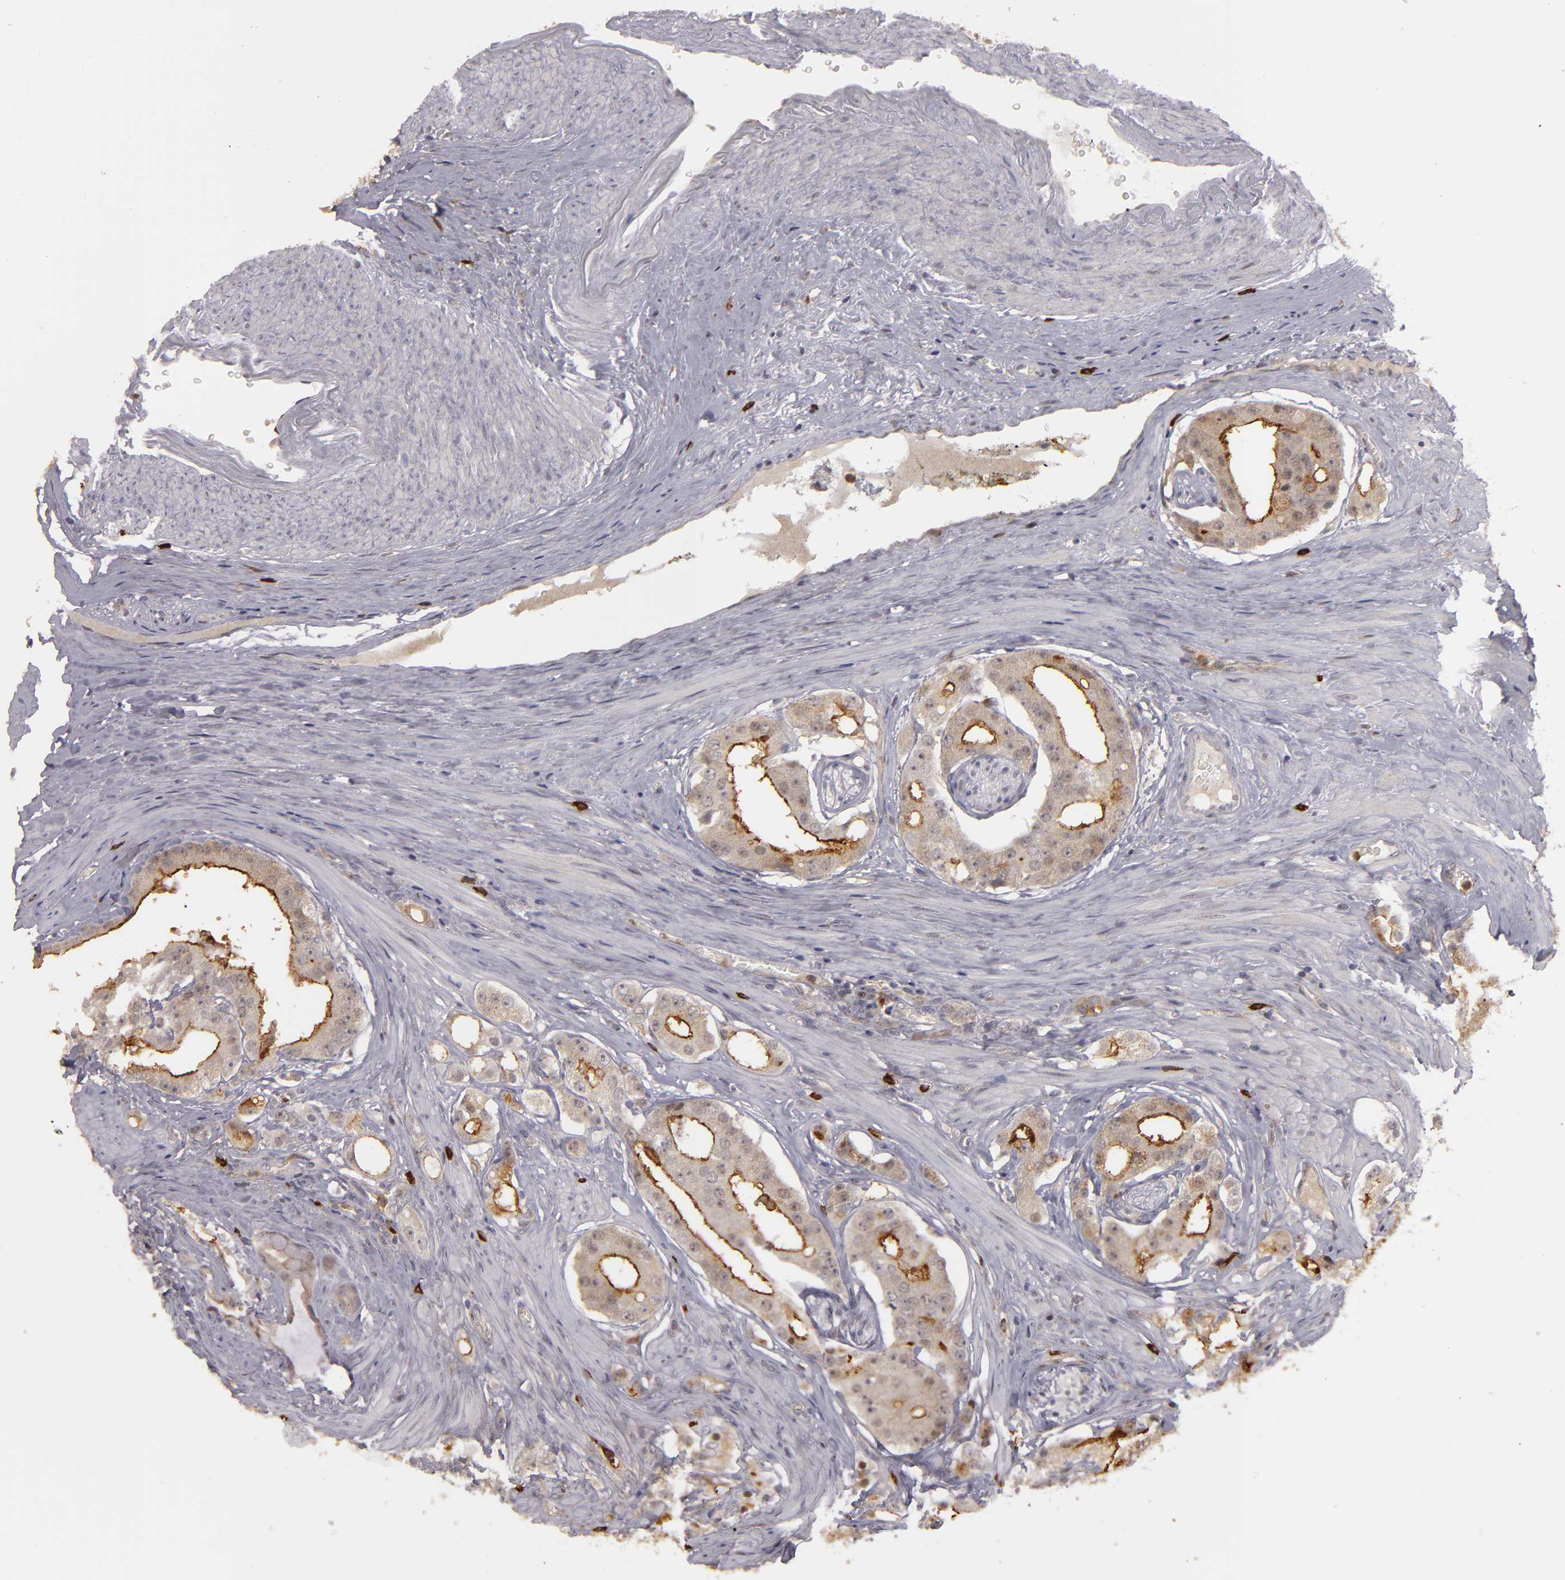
{"staining": {"intensity": "moderate", "quantity": ">75%", "location": "cytoplasmic/membranous"}, "tissue": "prostate cancer", "cell_type": "Tumor cells", "image_type": "cancer", "snomed": [{"axis": "morphology", "description": "Adenocarcinoma, High grade"}, {"axis": "topography", "description": "Prostate"}], "caption": "Immunohistochemistry of human prostate high-grade adenocarcinoma exhibits medium levels of moderate cytoplasmic/membranous expression in approximately >75% of tumor cells.", "gene": "STX3", "patient": {"sex": "male", "age": 68}}